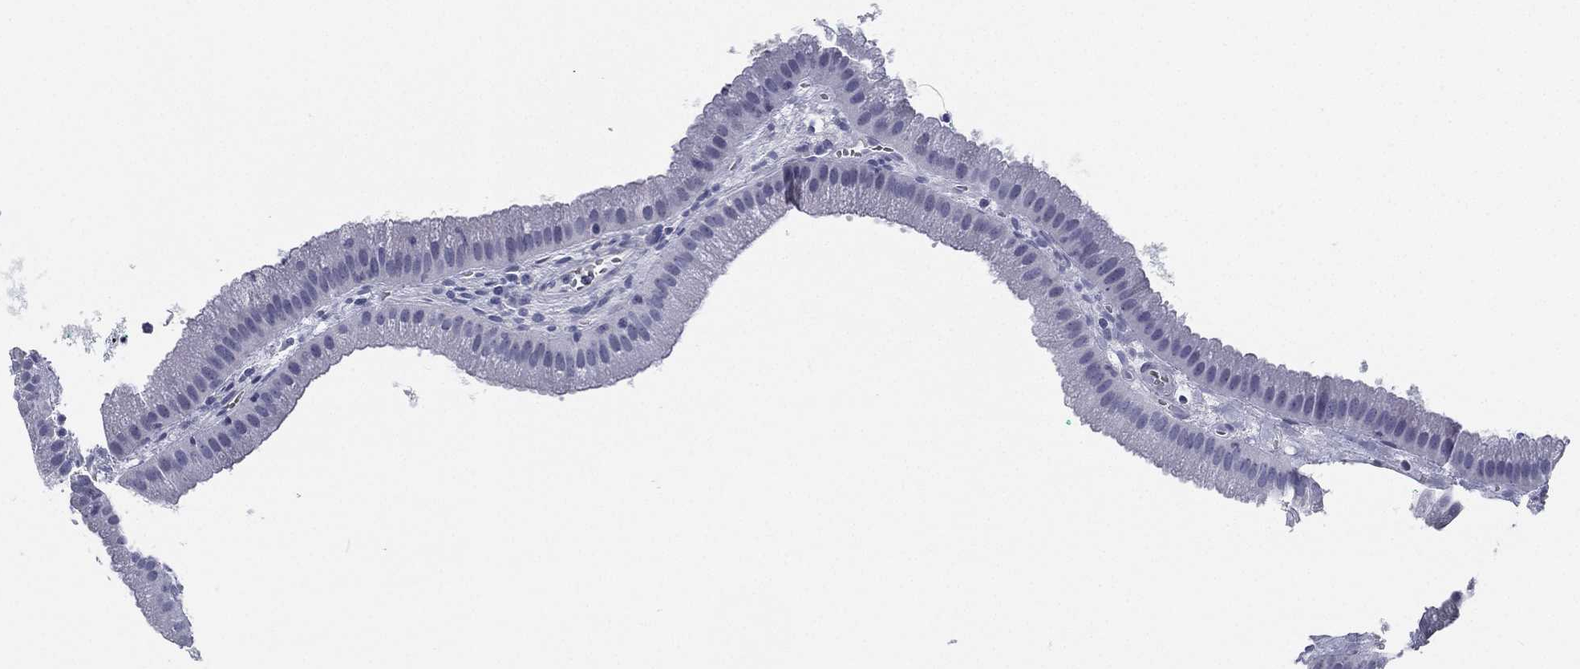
{"staining": {"intensity": "negative", "quantity": "none", "location": "none"}, "tissue": "gallbladder", "cell_type": "Glandular cells", "image_type": "normal", "snomed": [{"axis": "morphology", "description": "Normal tissue, NOS"}, {"axis": "topography", "description": "Gallbladder"}], "caption": "The image reveals no staining of glandular cells in benign gallbladder.", "gene": "ATP1B2", "patient": {"sex": "male", "age": 67}}